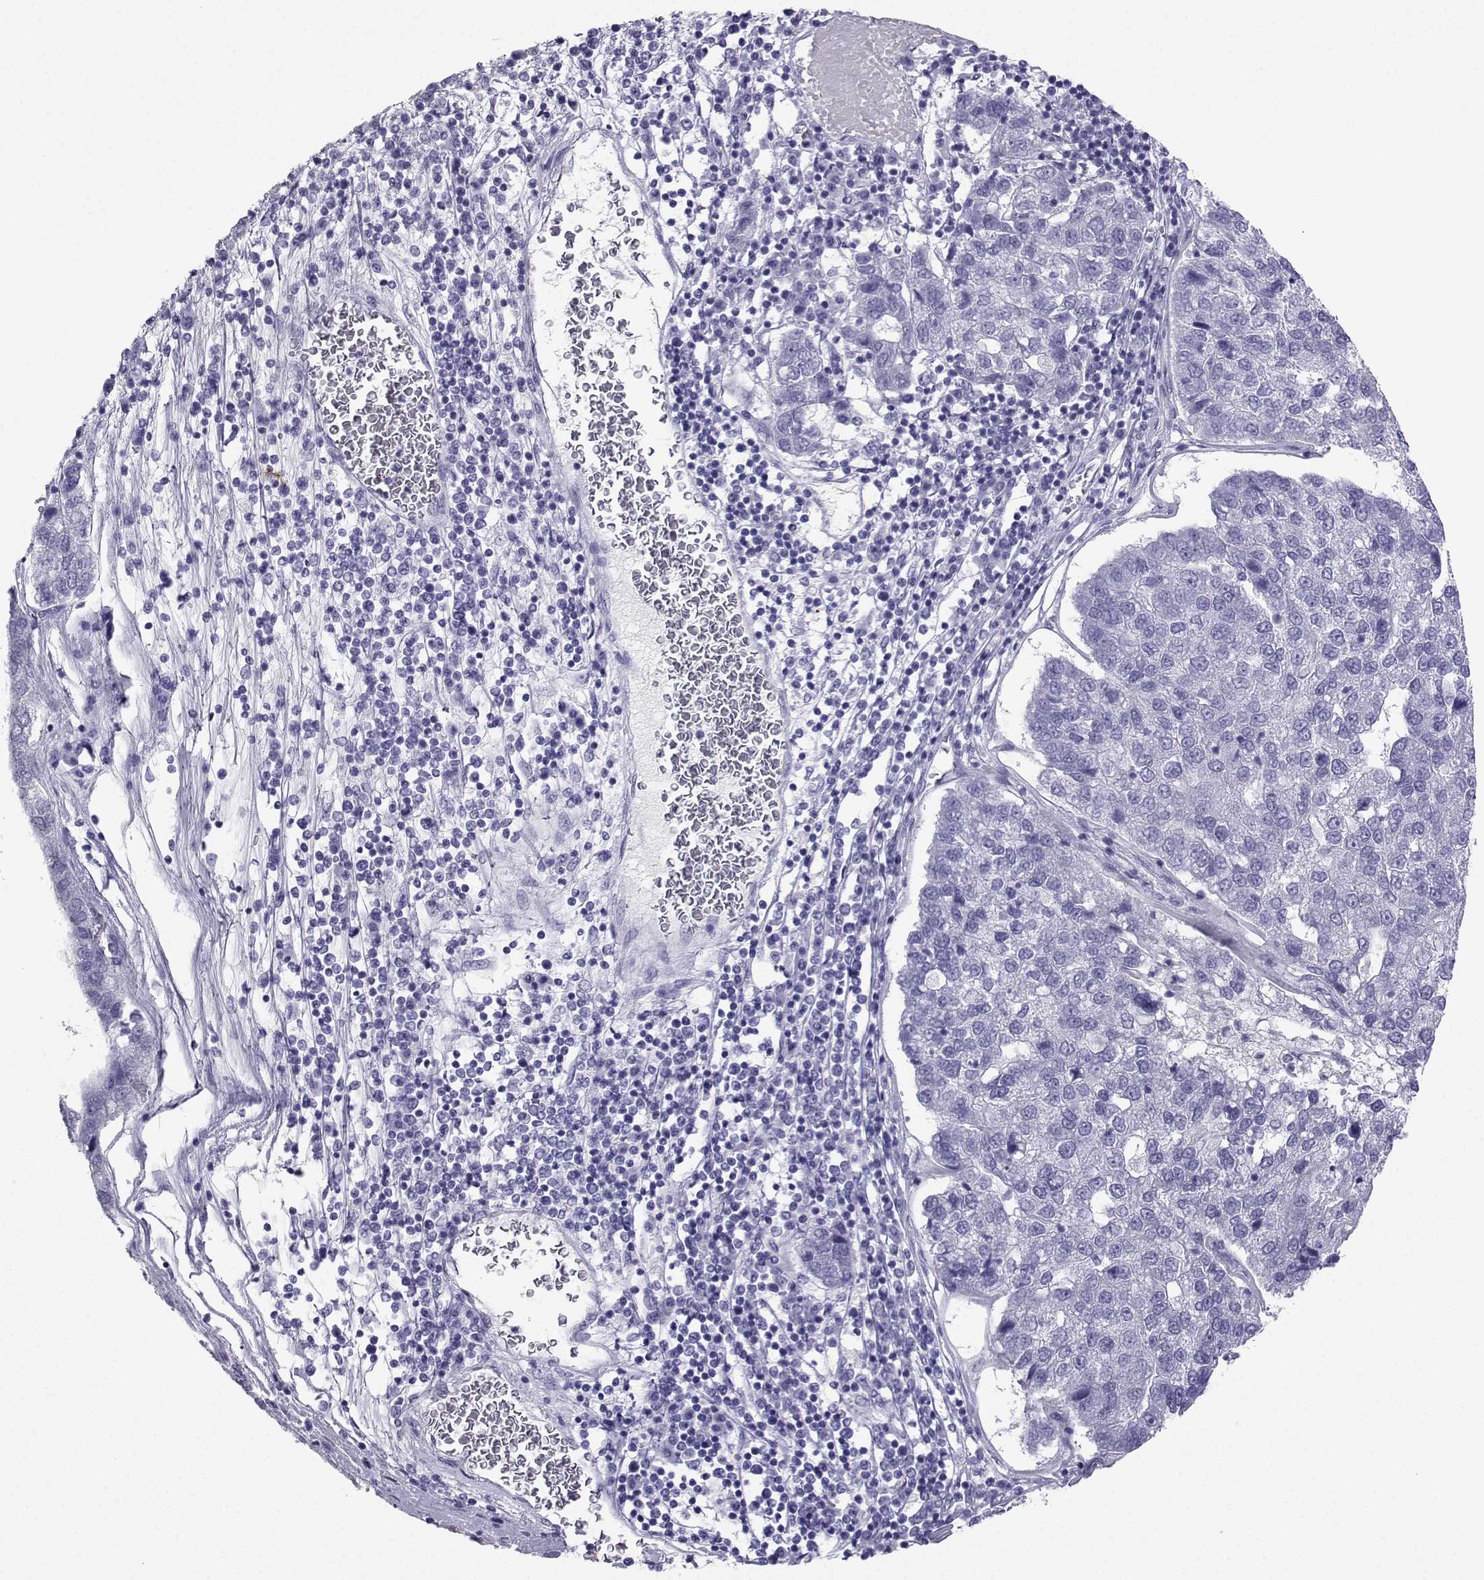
{"staining": {"intensity": "negative", "quantity": "none", "location": "none"}, "tissue": "pancreatic cancer", "cell_type": "Tumor cells", "image_type": "cancer", "snomed": [{"axis": "morphology", "description": "Adenocarcinoma, NOS"}, {"axis": "topography", "description": "Pancreas"}], "caption": "Immunohistochemistry micrograph of human pancreatic cancer stained for a protein (brown), which shows no staining in tumor cells.", "gene": "LORICRIN", "patient": {"sex": "female", "age": 61}}